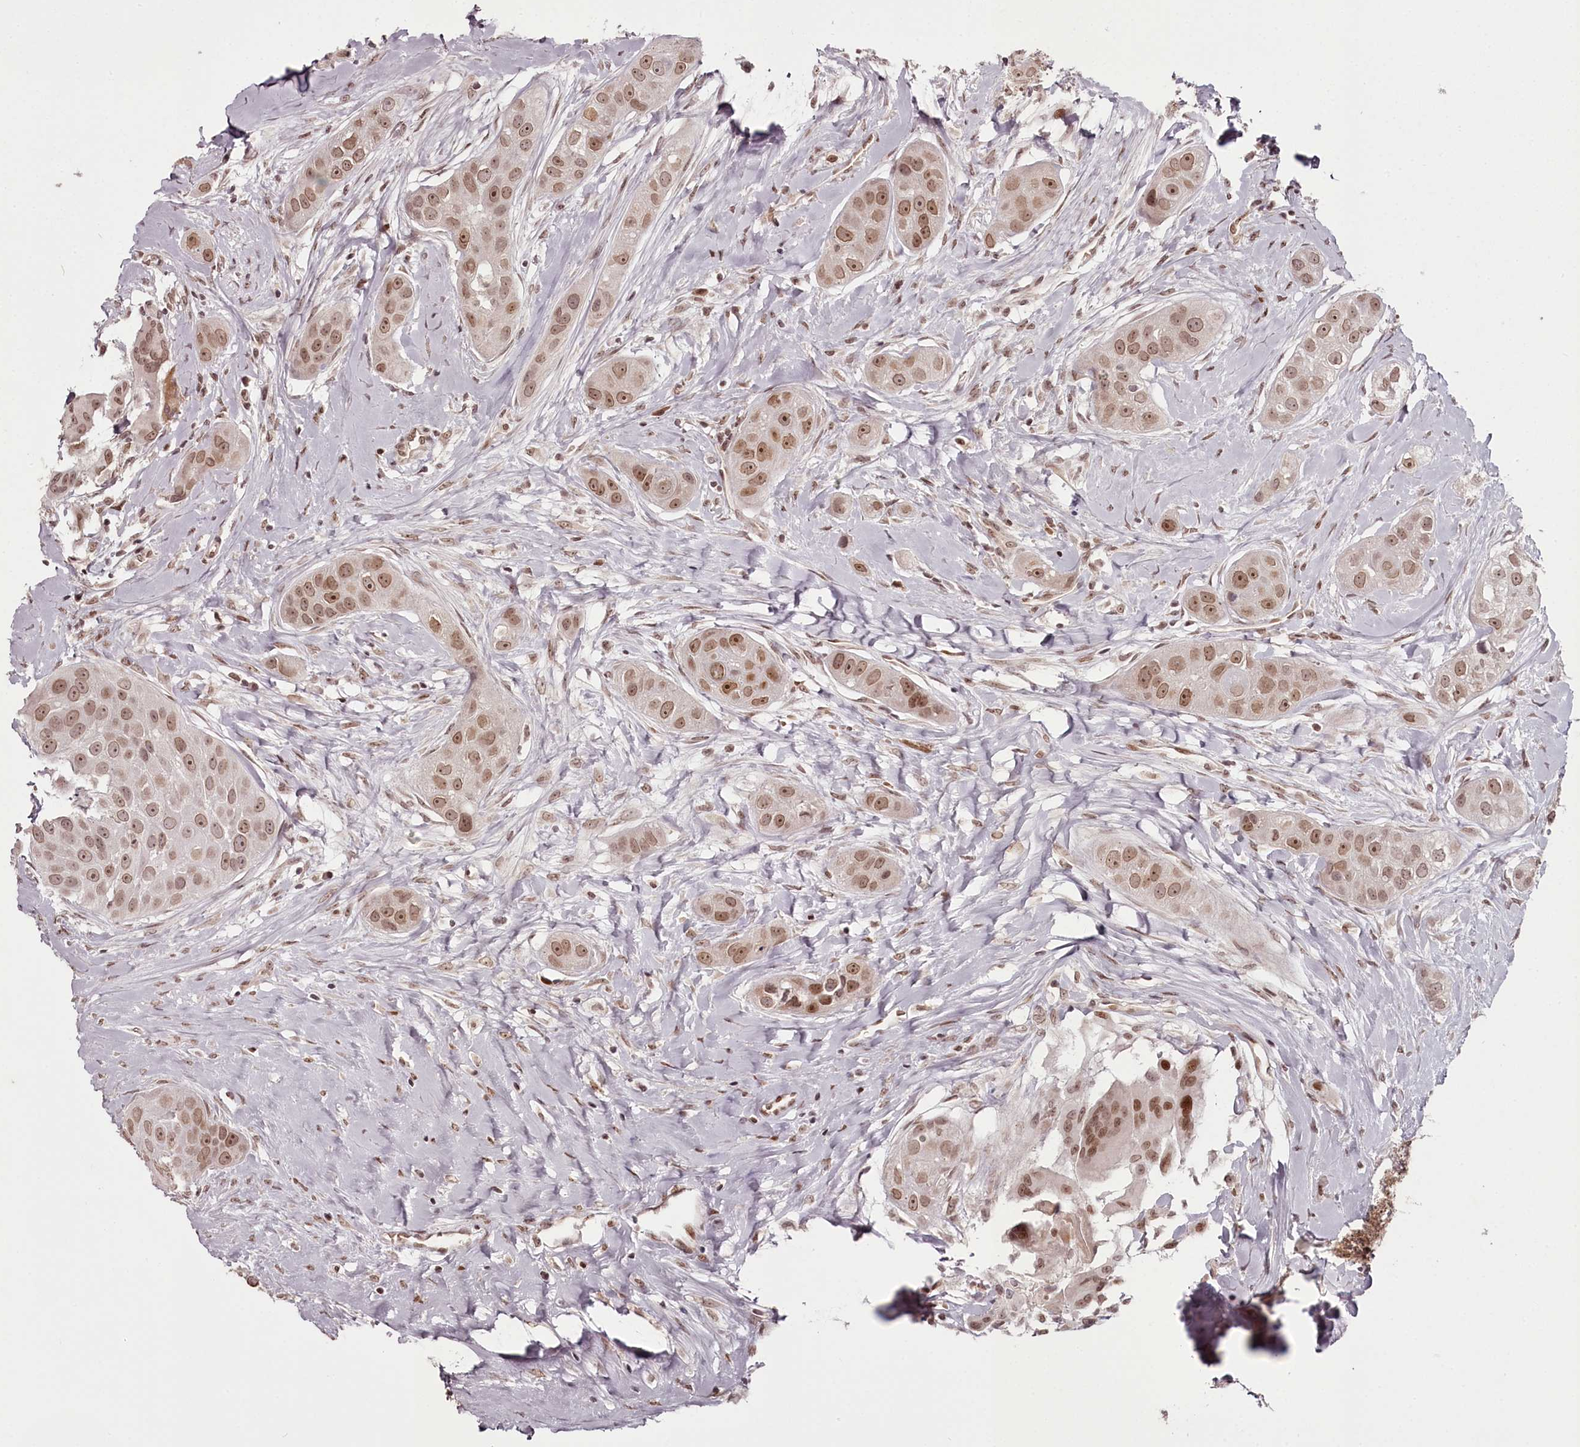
{"staining": {"intensity": "moderate", "quantity": ">75%", "location": "nuclear"}, "tissue": "head and neck cancer", "cell_type": "Tumor cells", "image_type": "cancer", "snomed": [{"axis": "morphology", "description": "Normal tissue, NOS"}, {"axis": "morphology", "description": "Squamous cell carcinoma, NOS"}, {"axis": "topography", "description": "Skeletal muscle"}, {"axis": "topography", "description": "Head-Neck"}], "caption": "Human head and neck cancer (squamous cell carcinoma) stained for a protein (brown) shows moderate nuclear positive expression in approximately >75% of tumor cells.", "gene": "THYN1", "patient": {"sex": "male", "age": 51}}